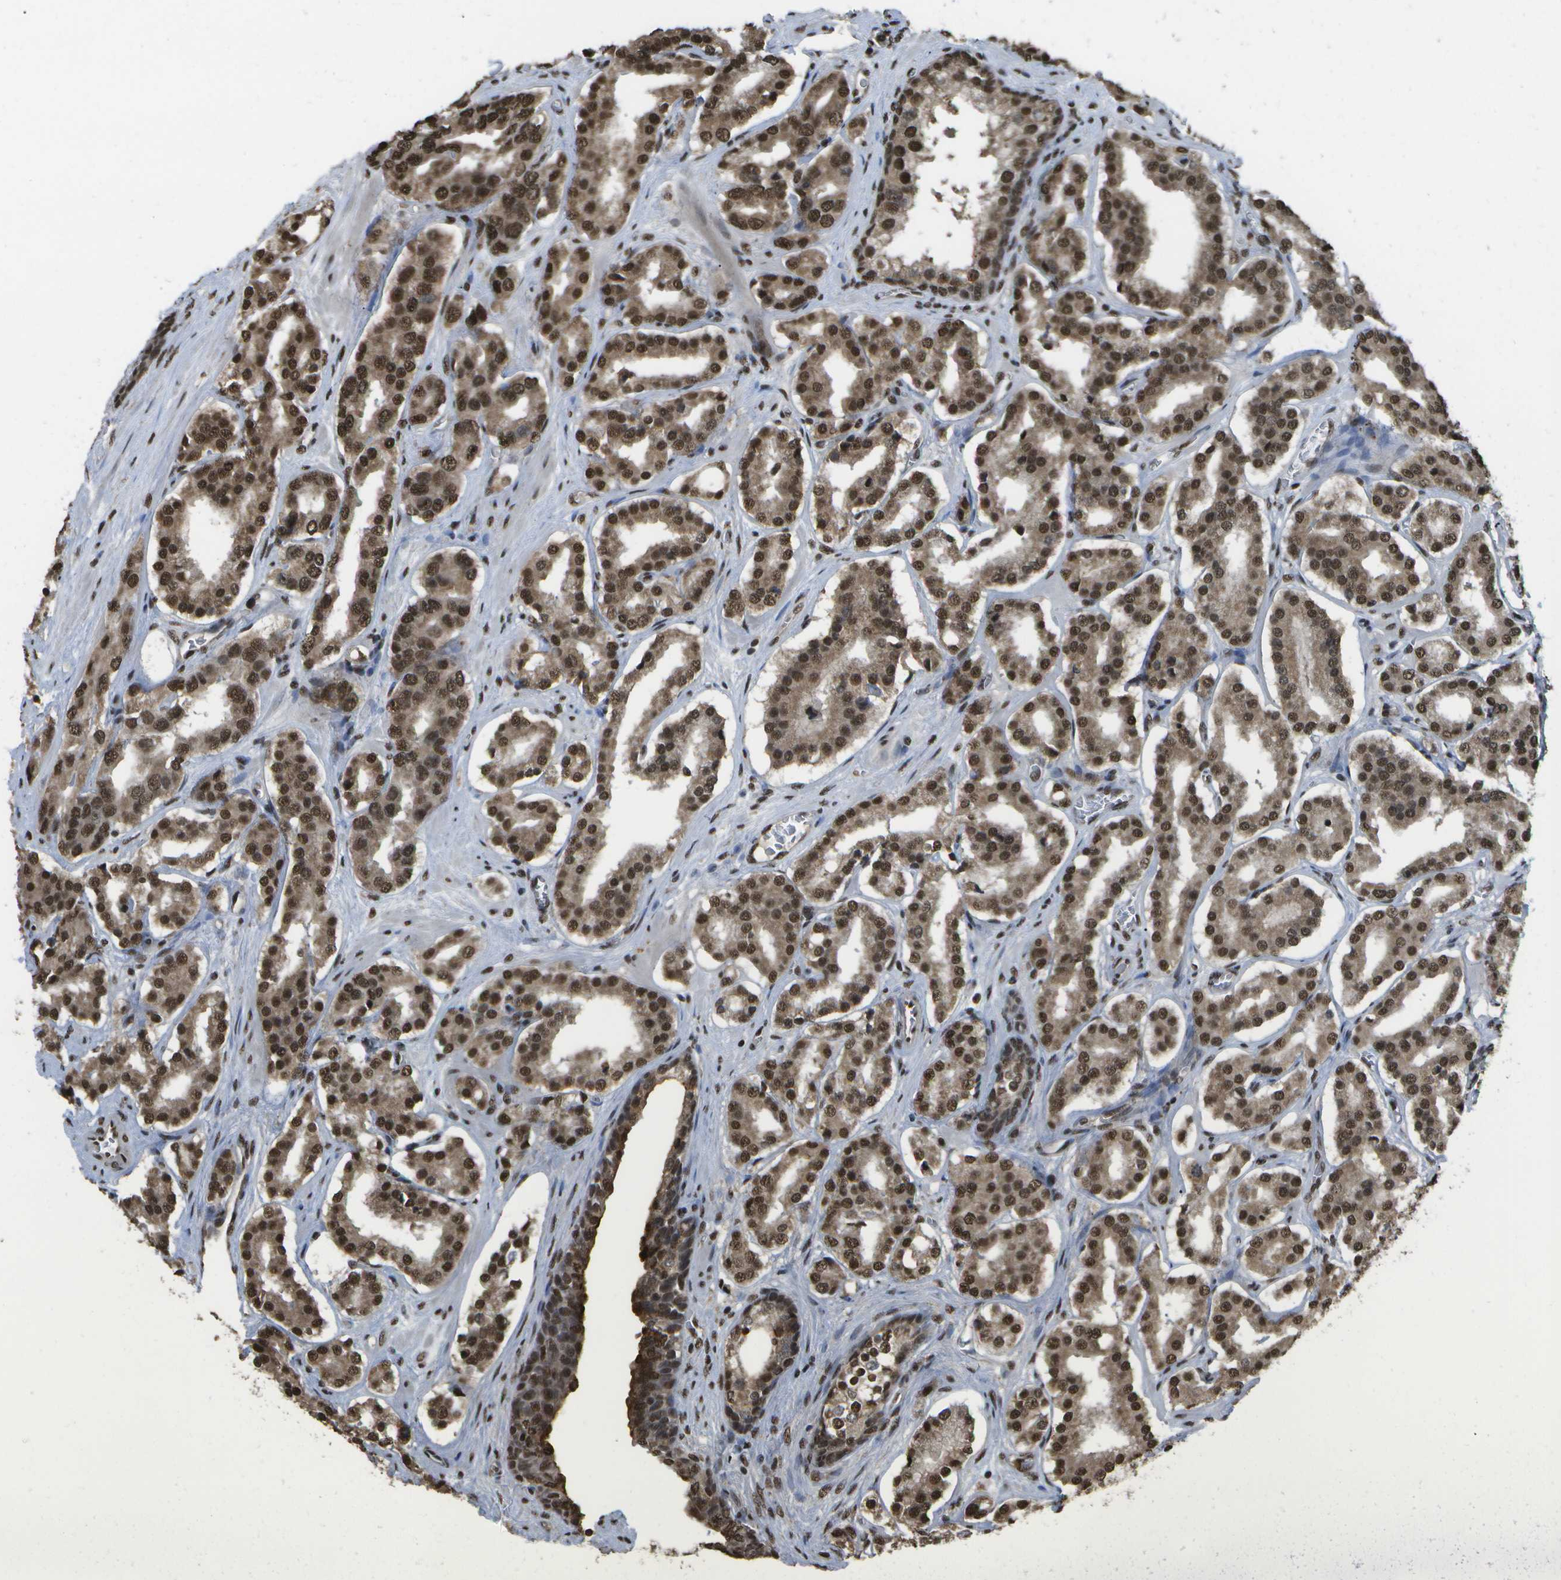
{"staining": {"intensity": "strong", "quantity": ">75%", "location": "nuclear"}, "tissue": "prostate cancer", "cell_type": "Tumor cells", "image_type": "cancer", "snomed": [{"axis": "morphology", "description": "Adenocarcinoma, High grade"}, {"axis": "topography", "description": "Prostate"}], "caption": "The image exhibits immunohistochemical staining of high-grade adenocarcinoma (prostate). There is strong nuclear staining is seen in approximately >75% of tumor cells.", "gene": "SPEN", "patient": {"sex": "male", "age": 60}}